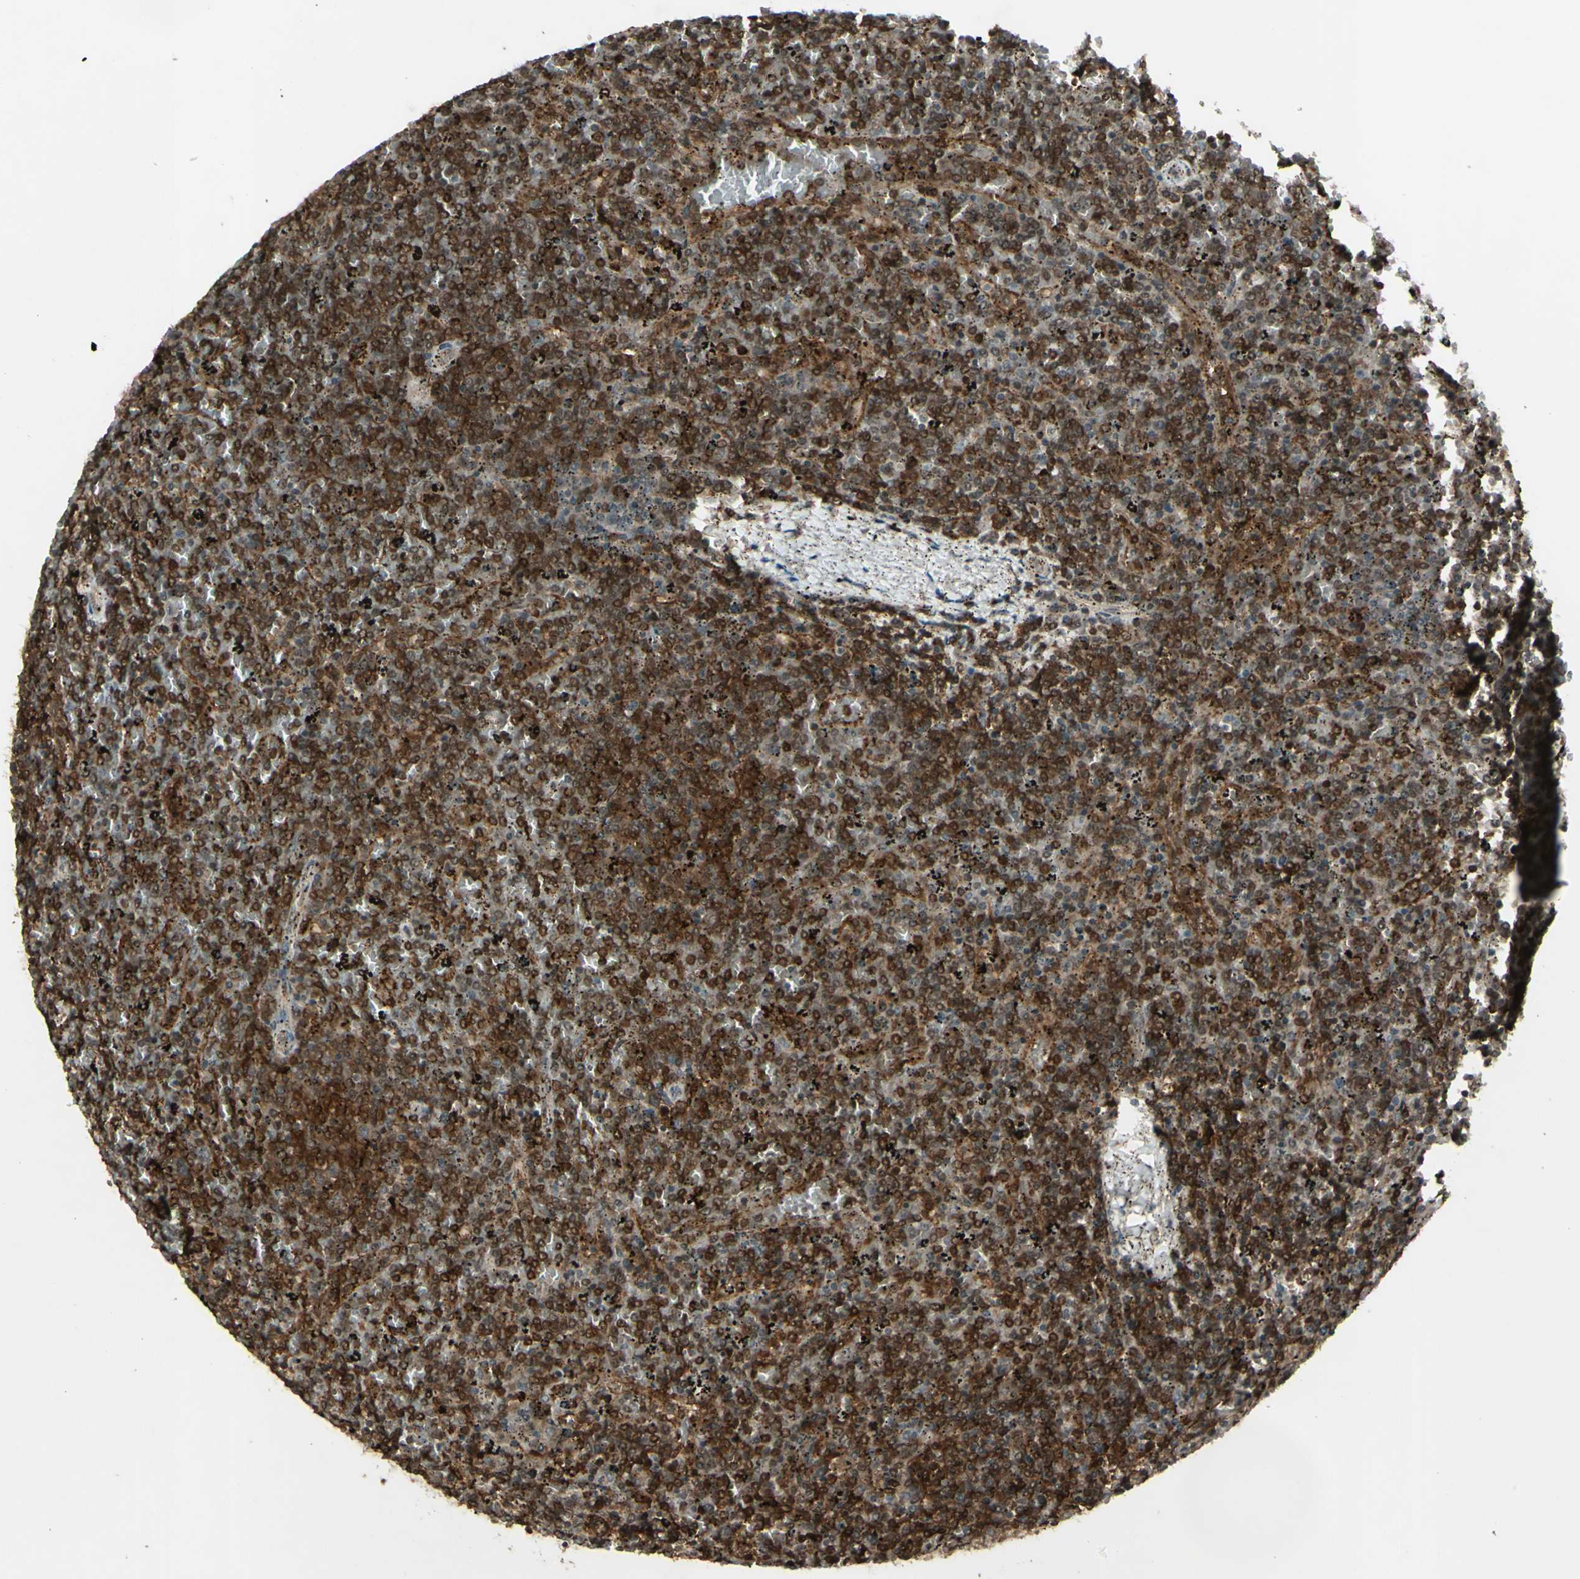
{"staining": {"intensity": "strong", "quantity": ">75%", "location": "cytoplasmic/membranous"}, "tissue": "lymphoma", "cell_type": "Tumor cells", "image_type": "cancer", "snomed": [{"axis": "morphology", "description": "Malignant lymphoma, non-Hodgkin's type, Low grade"}, {"axis": "topography", "description": "Spleen"}], "caption": "A brown stain highlights strong cytoplasmic/membranous staining of a protein in lymphoma tumor cells. Nuclei are stained in blue.", "gene": "BLNK", "patient": {"sex": "female", "age": 77}}